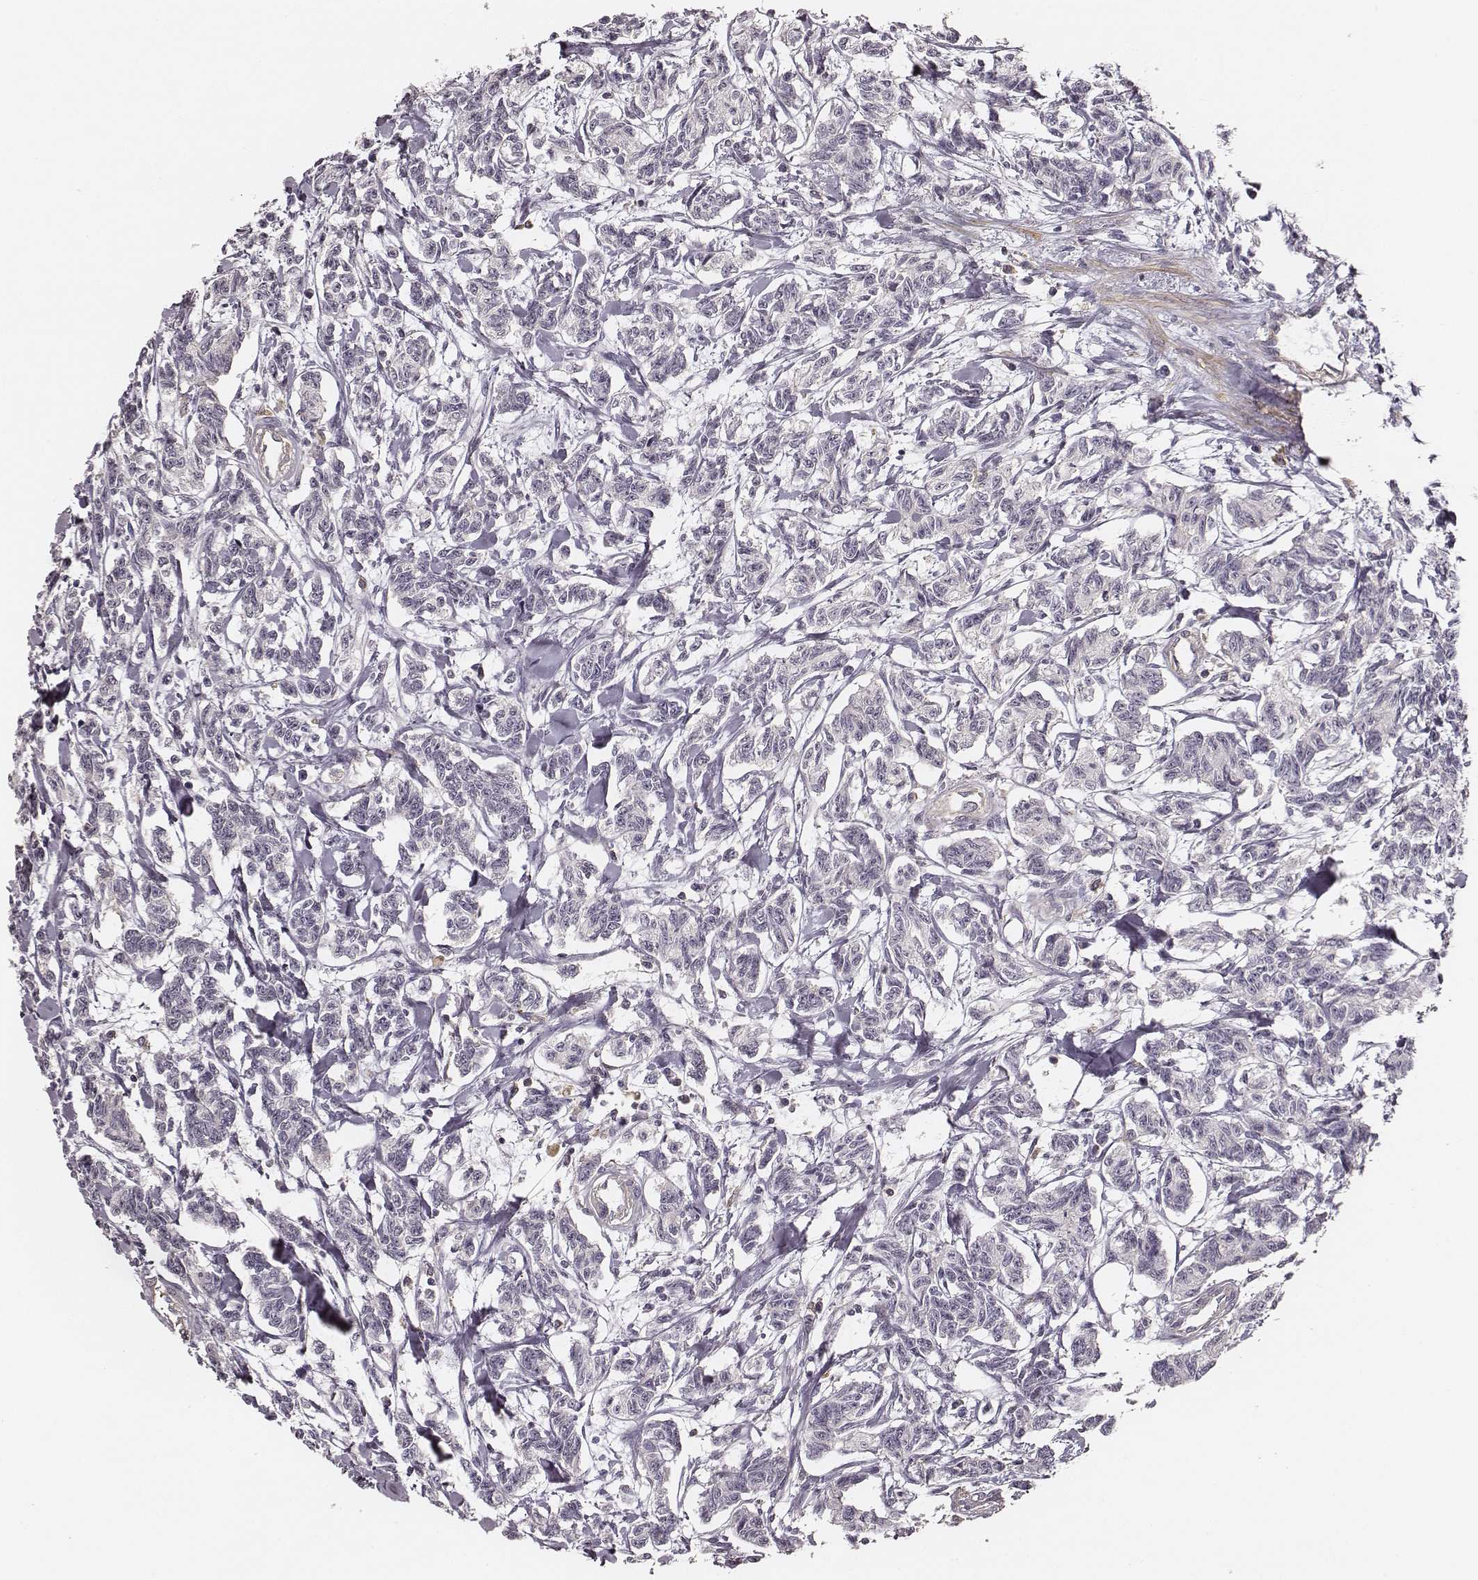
{"staining": {"intensity": "negative", "quantity": "none", "location": "none"}, "tissue": "carcinoid", "cell_type": "Tumor cells", "image_type": "cancer", "snomed": [{"axis": "morphology", "description": "Carcinoid, malignant, NOS"}, {"axis": "topography", "description": "Kidney"}], "caption": "Histopathology image shows no significant protein positivity in tumor cells of carcinoid (malignant). (IHC, brightfield microscopy, high magnification).", "gene": "ZYX", "patient": {"sex": "female", "age": 41}}